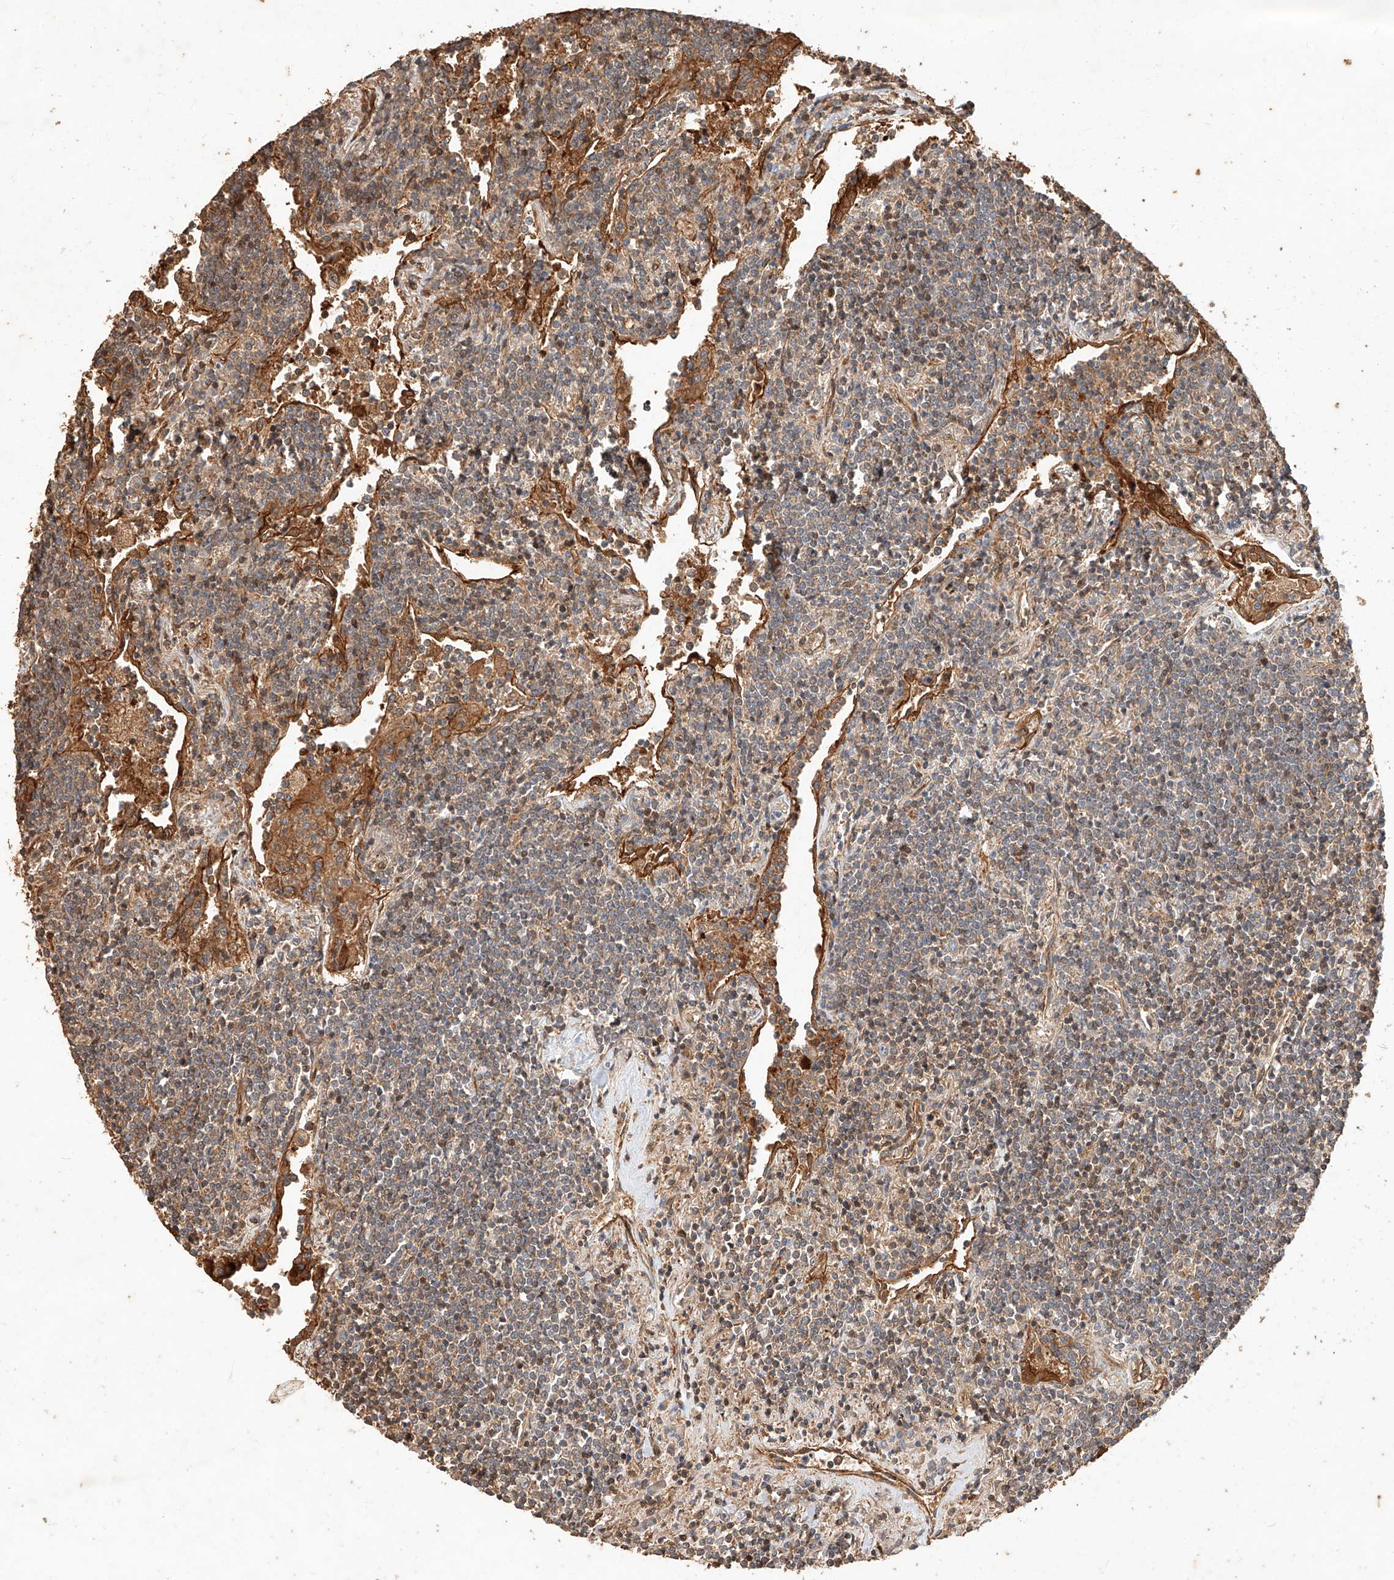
{"staining": {"intensity": "weak", "quantity": "<25%", "location": "cytoplasmic/membranous"}, "tissue": "lymphoma", "cell_type": "Tumor cells", "image_type": "cancer", "snomed": [{"axis": "morphology", "description": "Malignant lymphoma, non-Hodgkin's type, Low grade"}, {"axis": "topography", "description": "Lung"}], "caption": "Lymphoma was stained to show a protein in brown. There is no significant positivity in tumor cells.", "gene": "GHDC", "patient": {"sex": "female", "age": 71}}